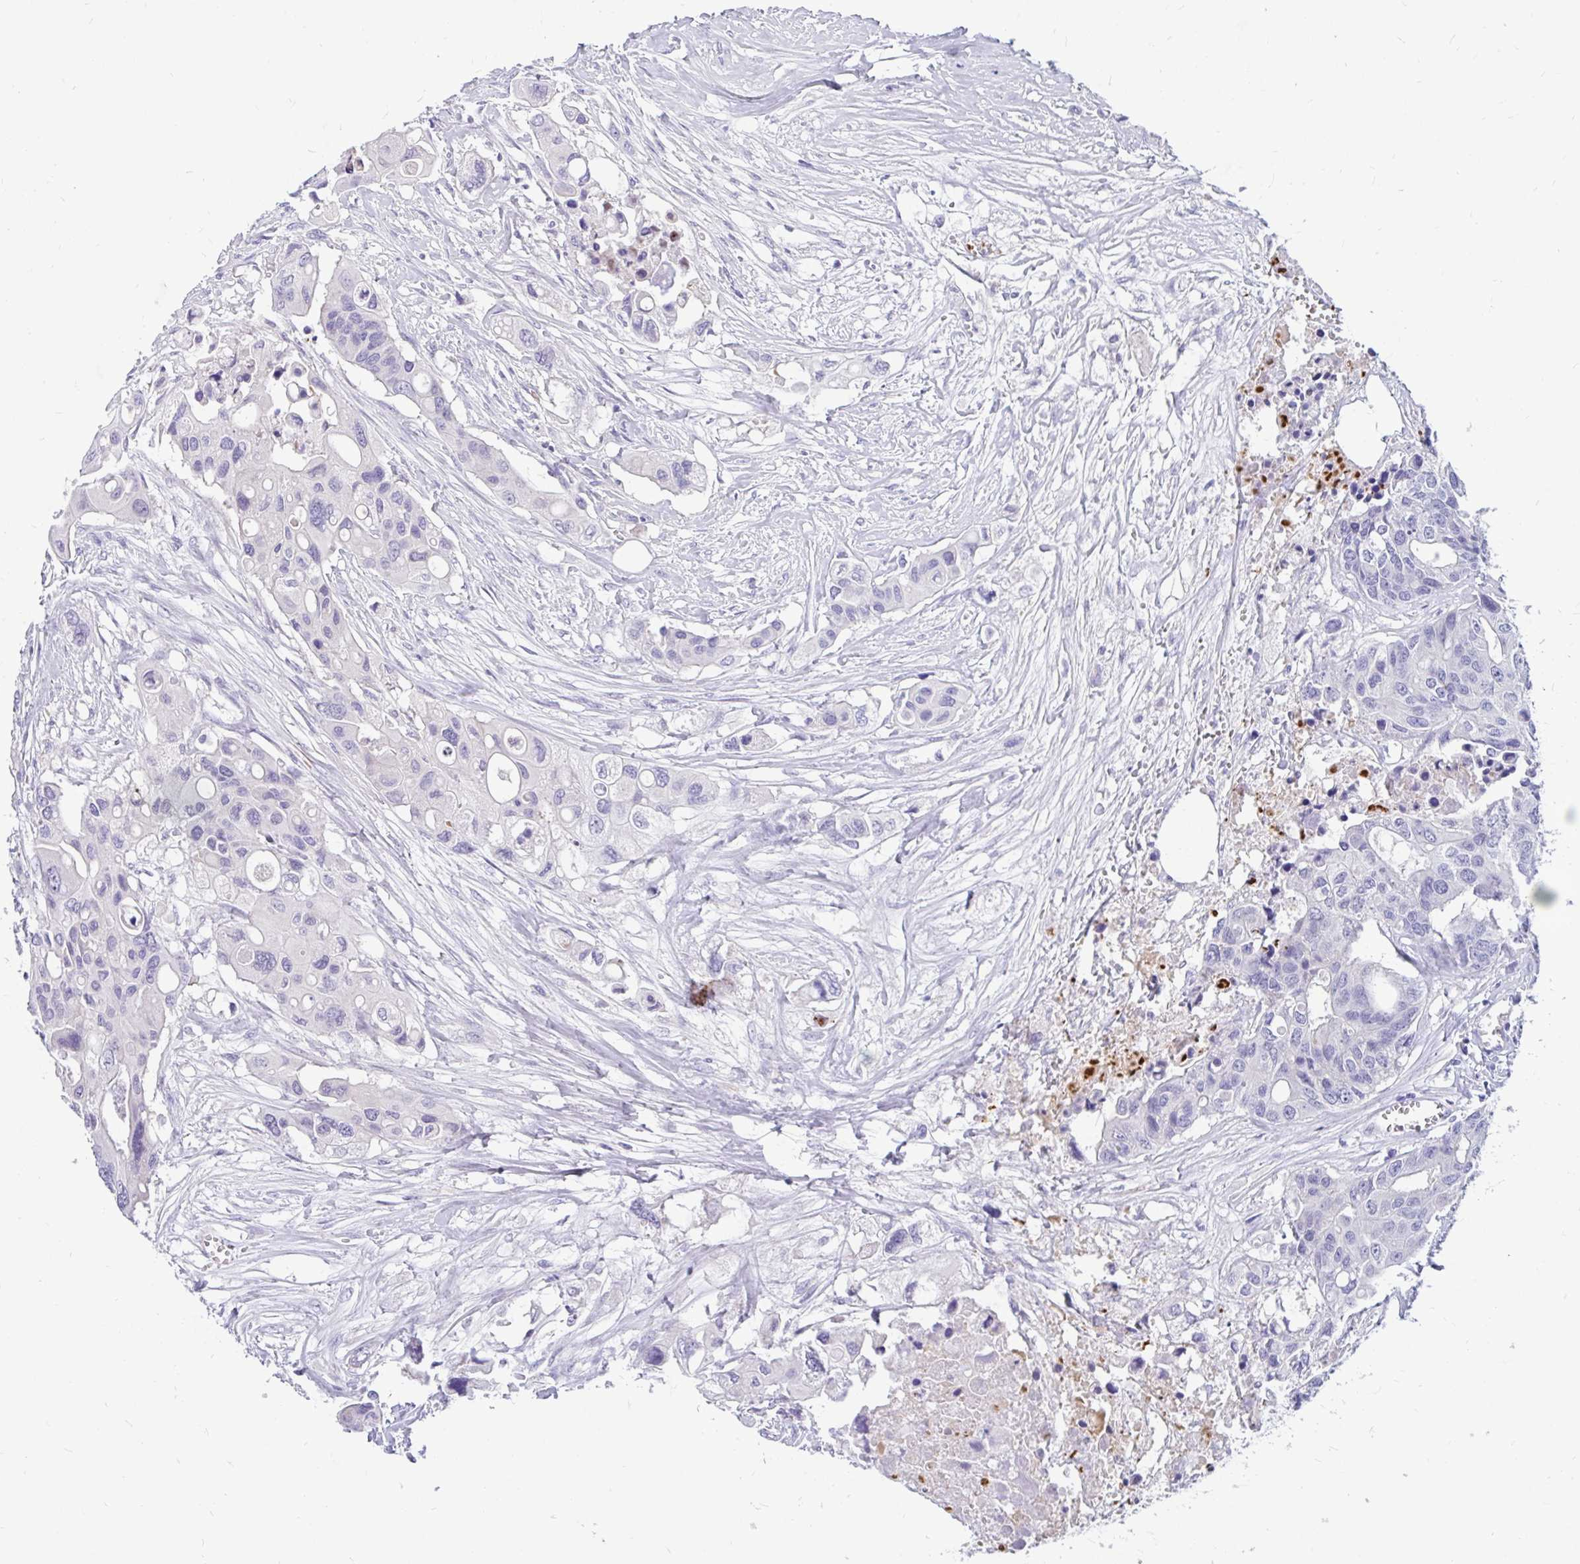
{"staining": {"intensity": "negative", "quantity": "none", "location": "none"}, "tissue": "colorectal cancer", "cell_type": "Tumor cells", "image_type": "cancer", "snomed": [{"axis": "morphology", "description": "Adenocarcinoma, NOS"}, {"axis": "topography", "description": "Colon"}], "caption": "This histopathology image is of colorectal cancer stained with immunohistochemistry to label a protein in brown with the nuclei are counter-stained blue. There is no positivity in tumor cells. (Immunohistochemistry, brightfield microscopy, high magnification).", "gene": "KIAA2013", "patient": {"sex": "male", "age": 77}}